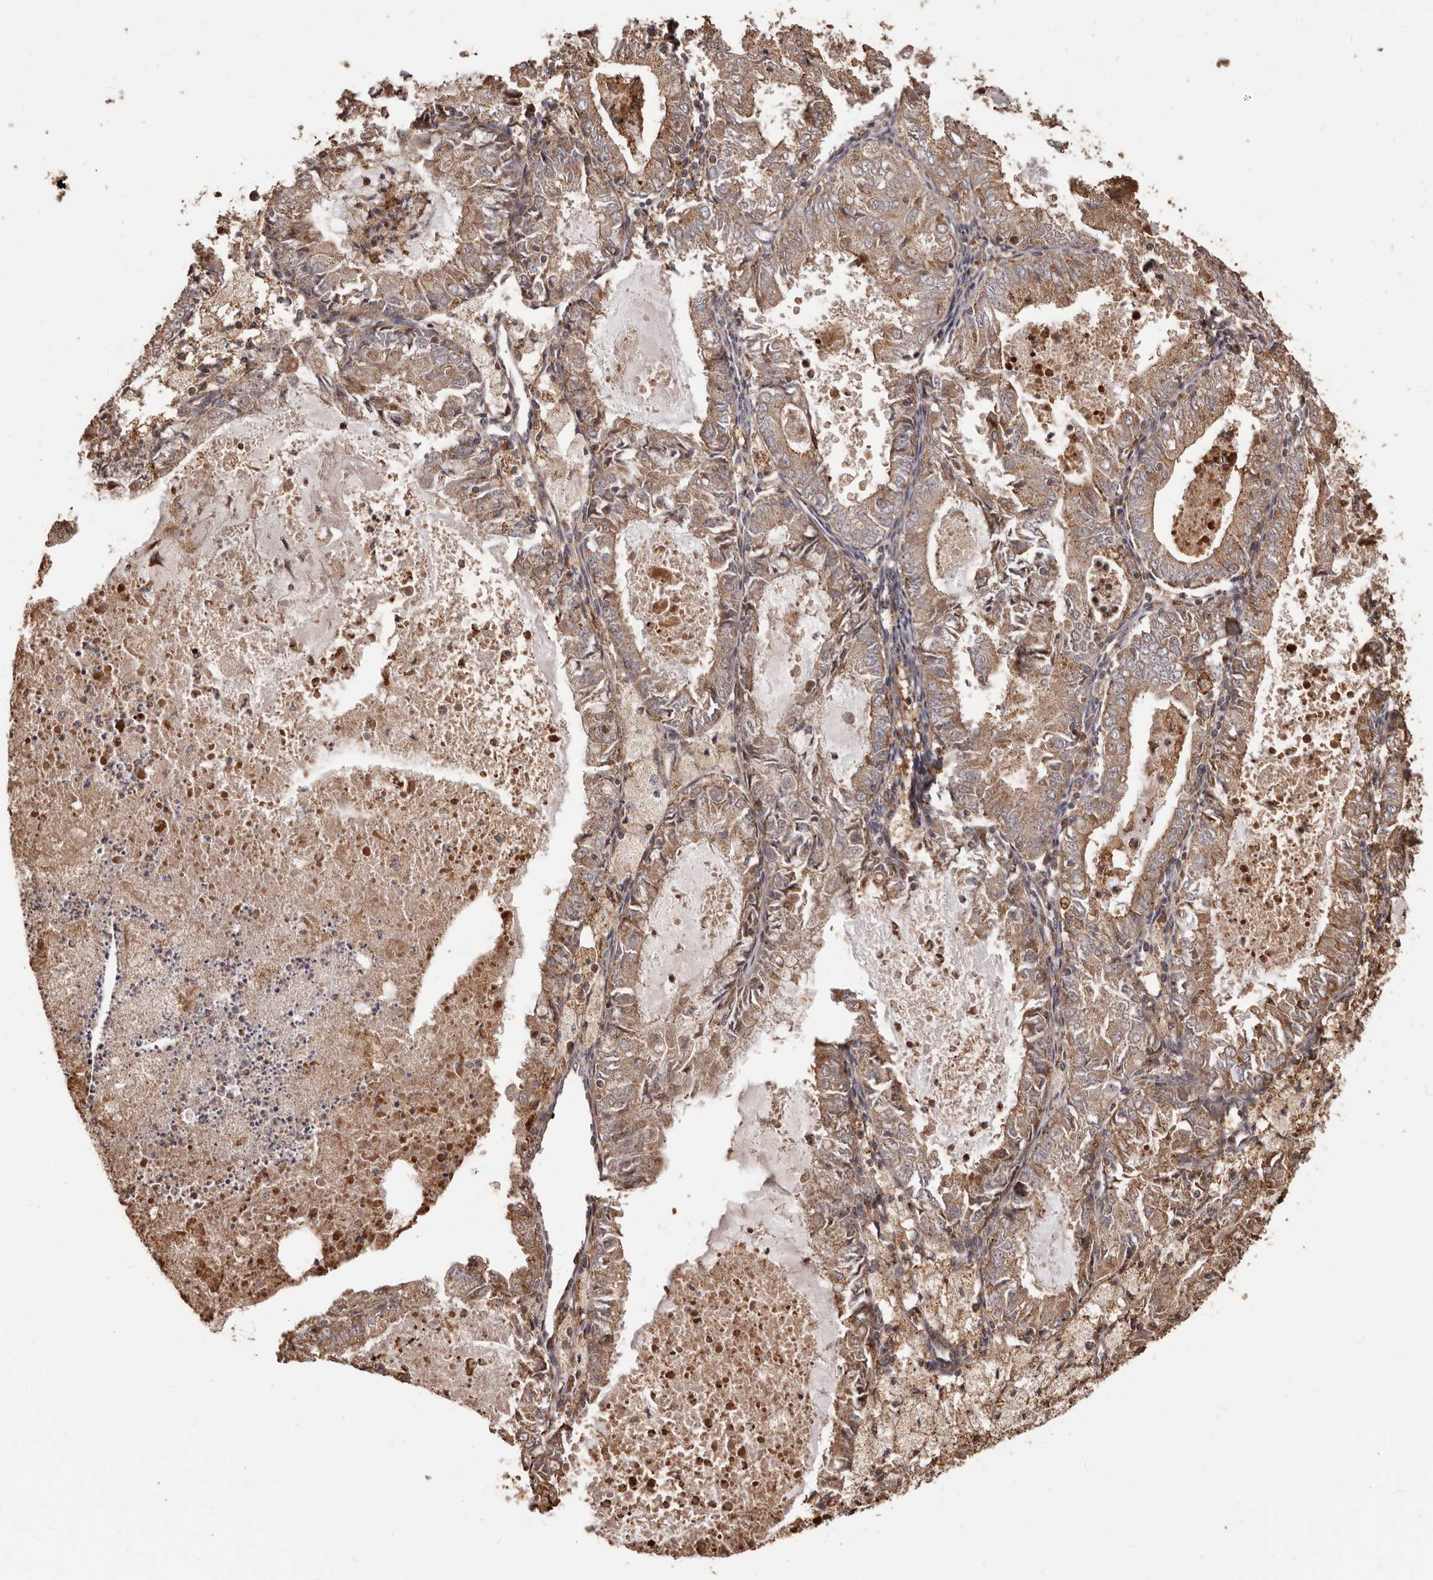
{"staining": {"intensity": "weak", "quantity": ">75%", "location": "cytoplasmic/membranous"}, "tissue": "endometrial cancer", "cell_type": "Tumor cells", "image_type": "cancer", "snomed": [{"axis": "morphology", "description": "Adenocarcinoma, NOS"}, {"axis": "topography", "description": "Endometrium"}], "caption": "Human endometrial adenocarcinoma stained with a protein marker displays weak staining in tumor cells.", "gene": "MTO1", "patient": {"sex": "female", "age": 57}}